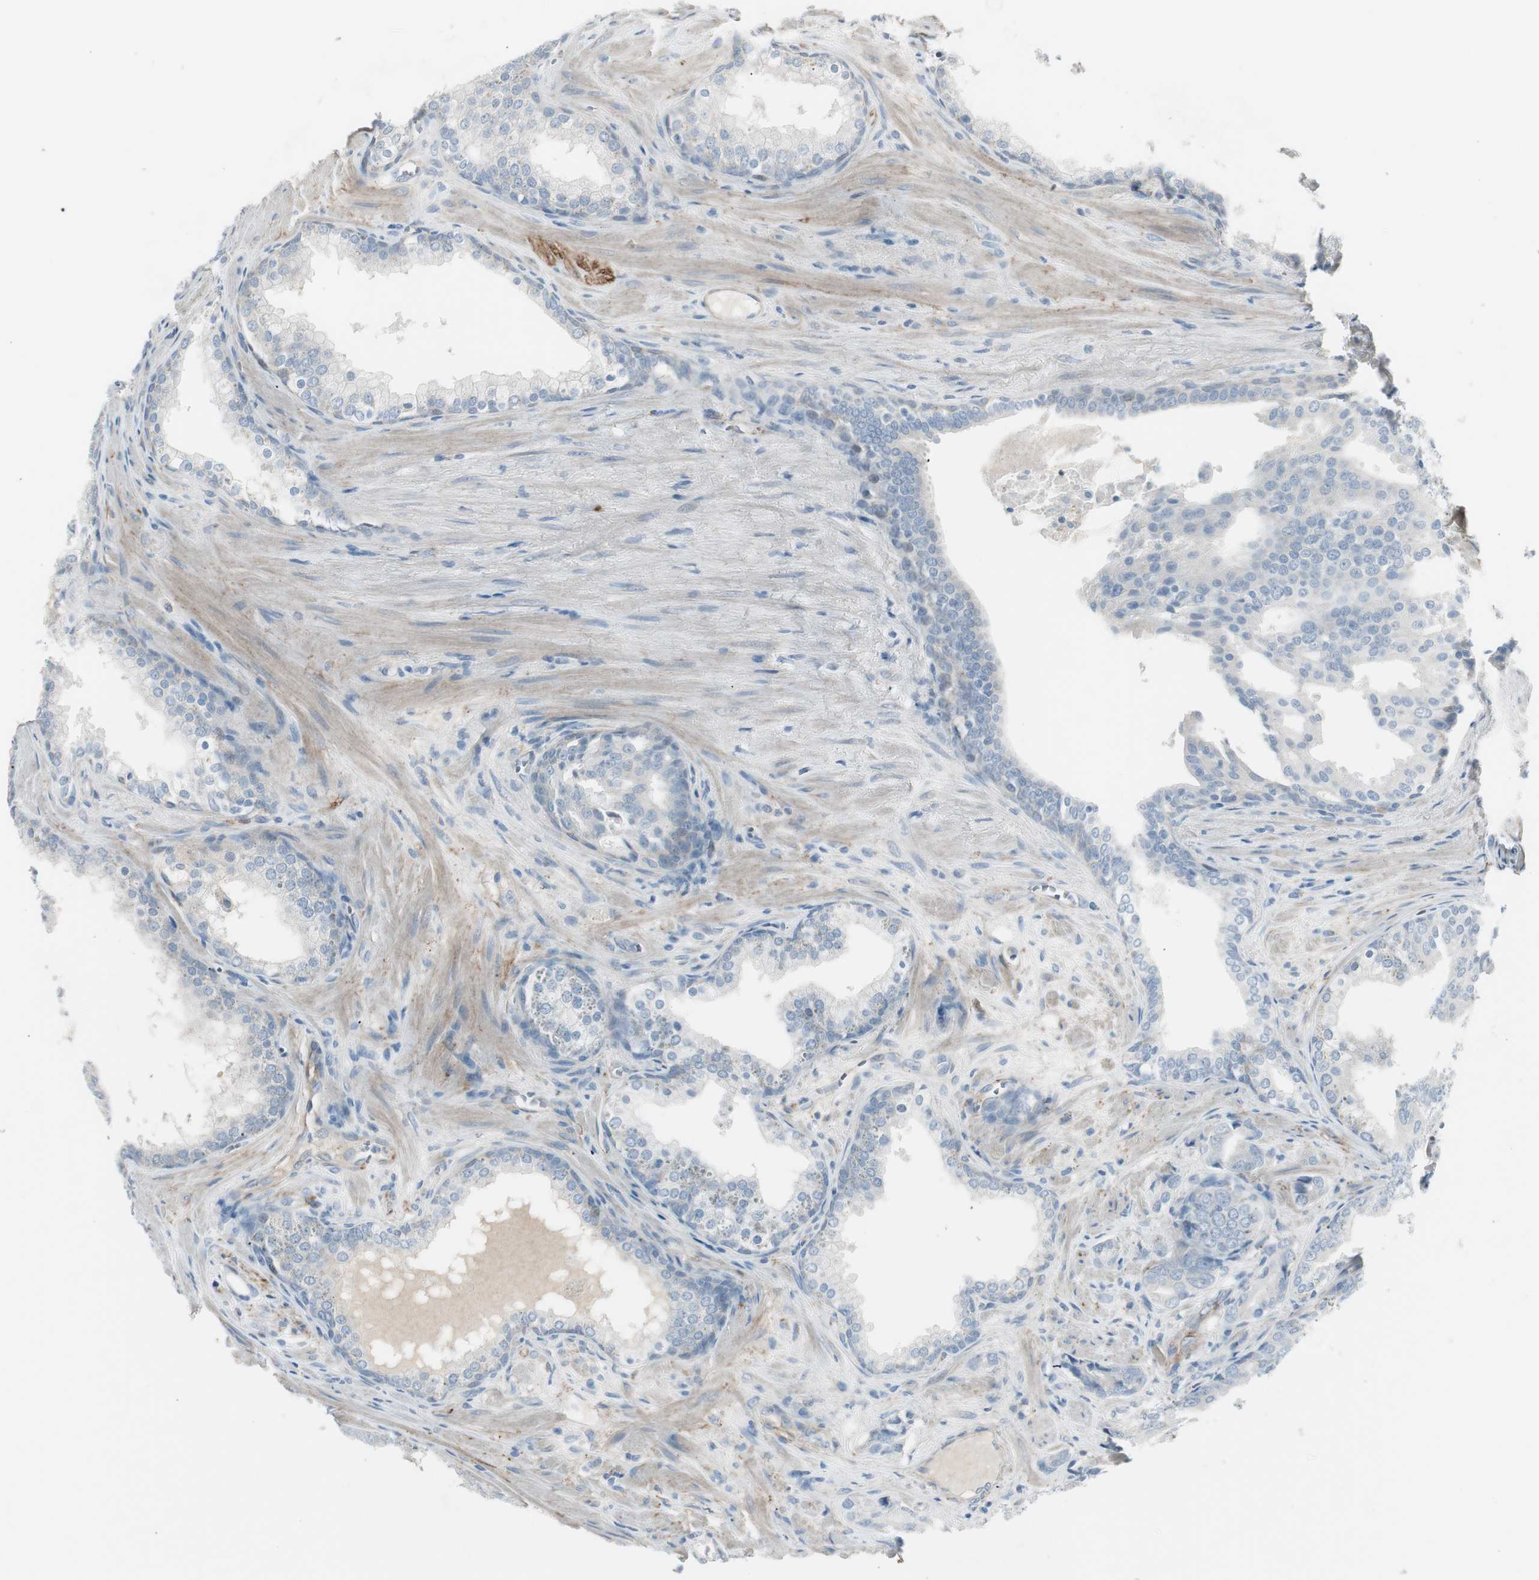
{"staining": {"intensity": "negative", "quantity": "none", "location": "none"}, "tissue": "prostate cancer", "cell_type": "Tumor cells", "image_type": "cancer", "snomed": [{"axis": "morphology", "description": "Adenocarcinoma, Low grade"}, {"axis": "topography", "description": "Prostate"}], "caption": "A histopathology image of human prostate cancer (adenocarcinoma (low-grade)) is negative for staining in tumor cells.", "gene": "CACNA2D1", "patient": {"sex": "male", "age": 58}}